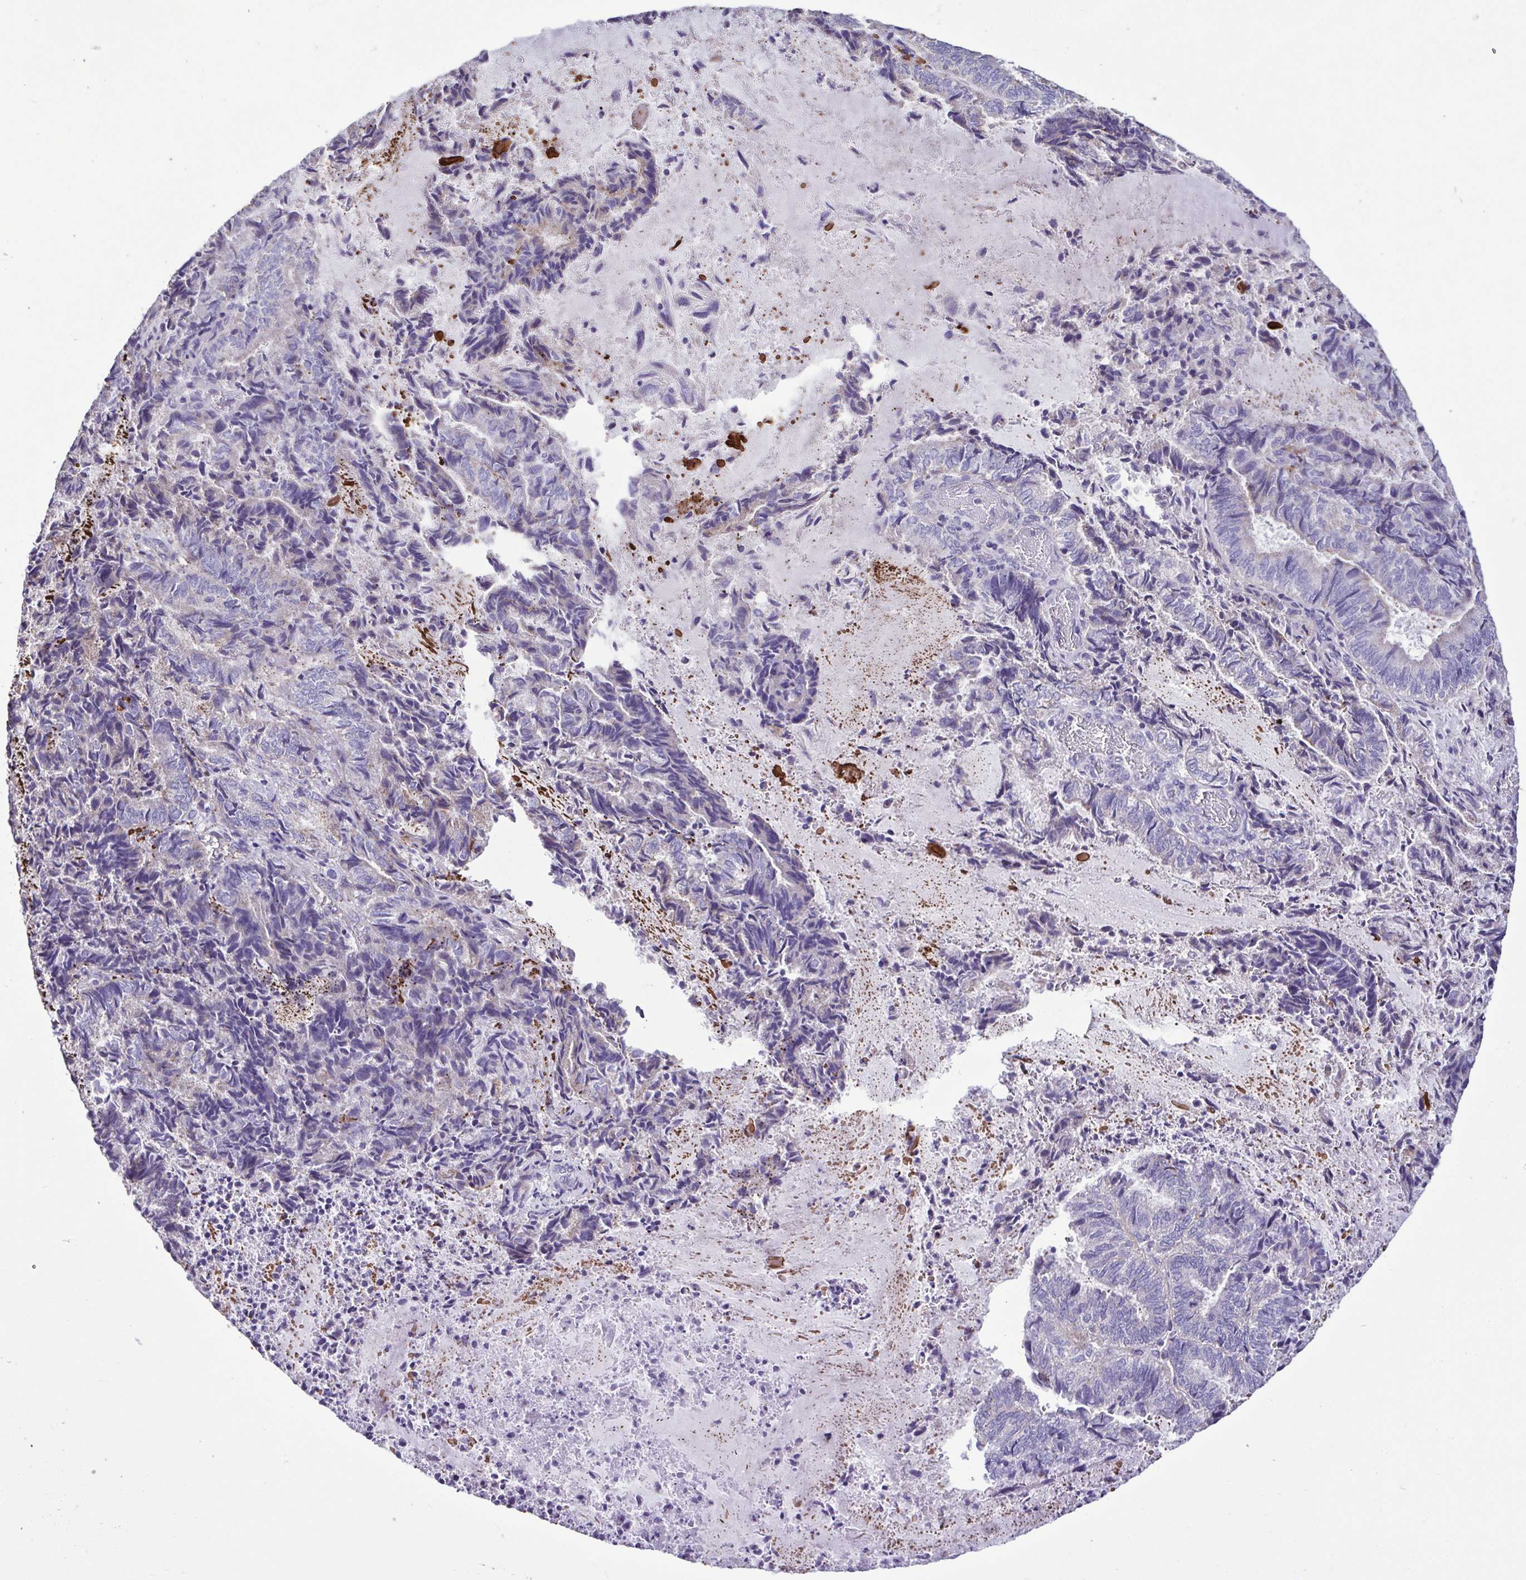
{"staining": {"intensity": "negative", "quantity": "none", "location": "none"}, "tissue": "endometrial cancer", "cell_type": "Tumor cells", "image_type": "cancer", "snomed": [{"axis": "morphology", "description": "Adenocarcinoma, NOS"}, {"axis": "topography", "description": "Endometrium"}], "caption": "Tumor cells show no significant protein staining in endometrial cancer.", "gene": "PLA2G4E", "patient": {"sex": "female", "age": 80}}